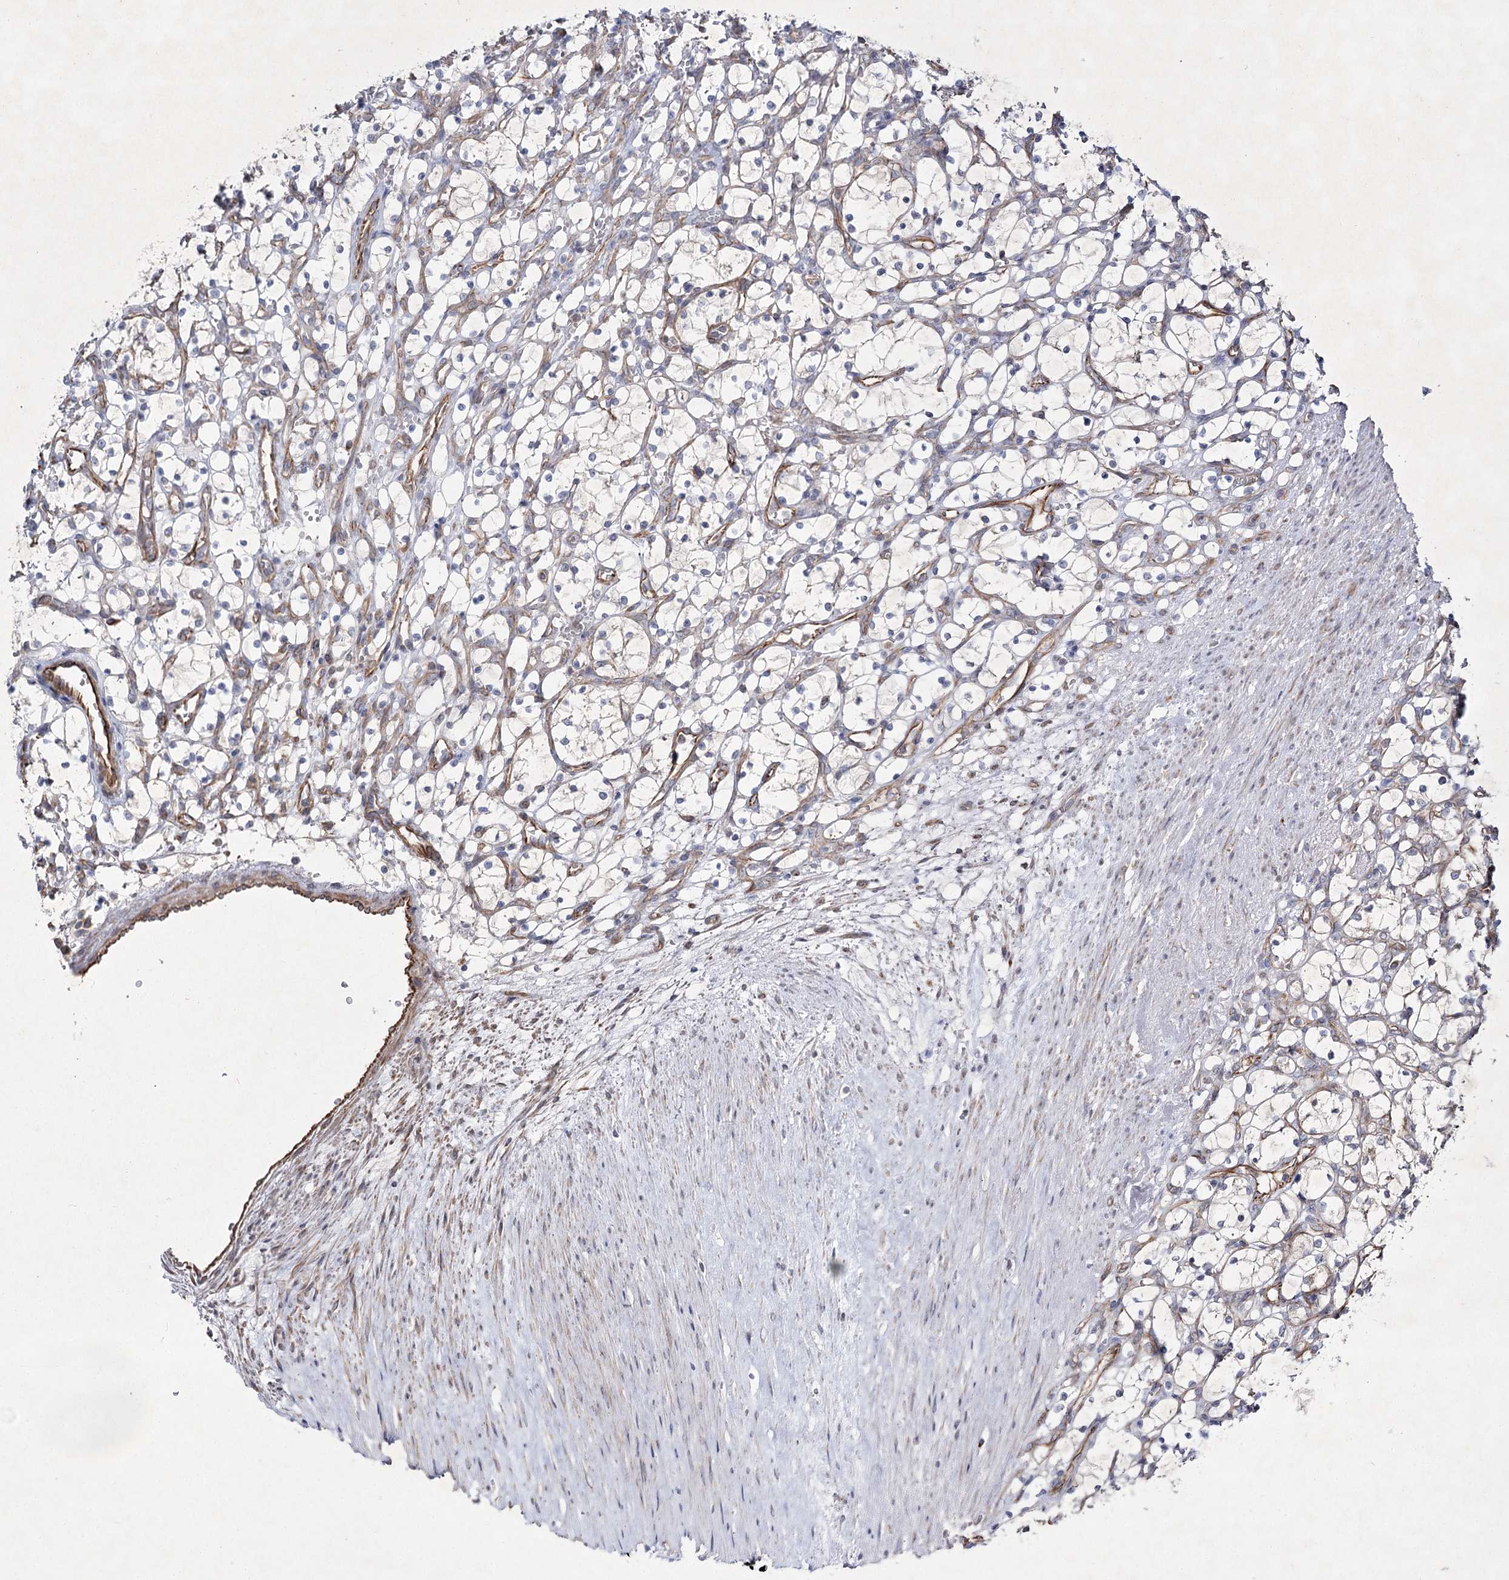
{"staining": {"intensity": "negative", "quantity": "none", "location": "none"}, "tissue": "renal cancer", "cell_type": "Tumor cells", "image_type": "cancer", "snomed": [{"axis": "morphology", "description": "Adenocarcinoma, NOS"}, {"axis": "topography", "description": "Kidney"}], "caption": "Immunohistochemical staining of adenocarcinoma (renal) shows no significant expression in tumor cells.", "gene": "KIAA0825", "patient": {"sex": "female", "age": 69}}